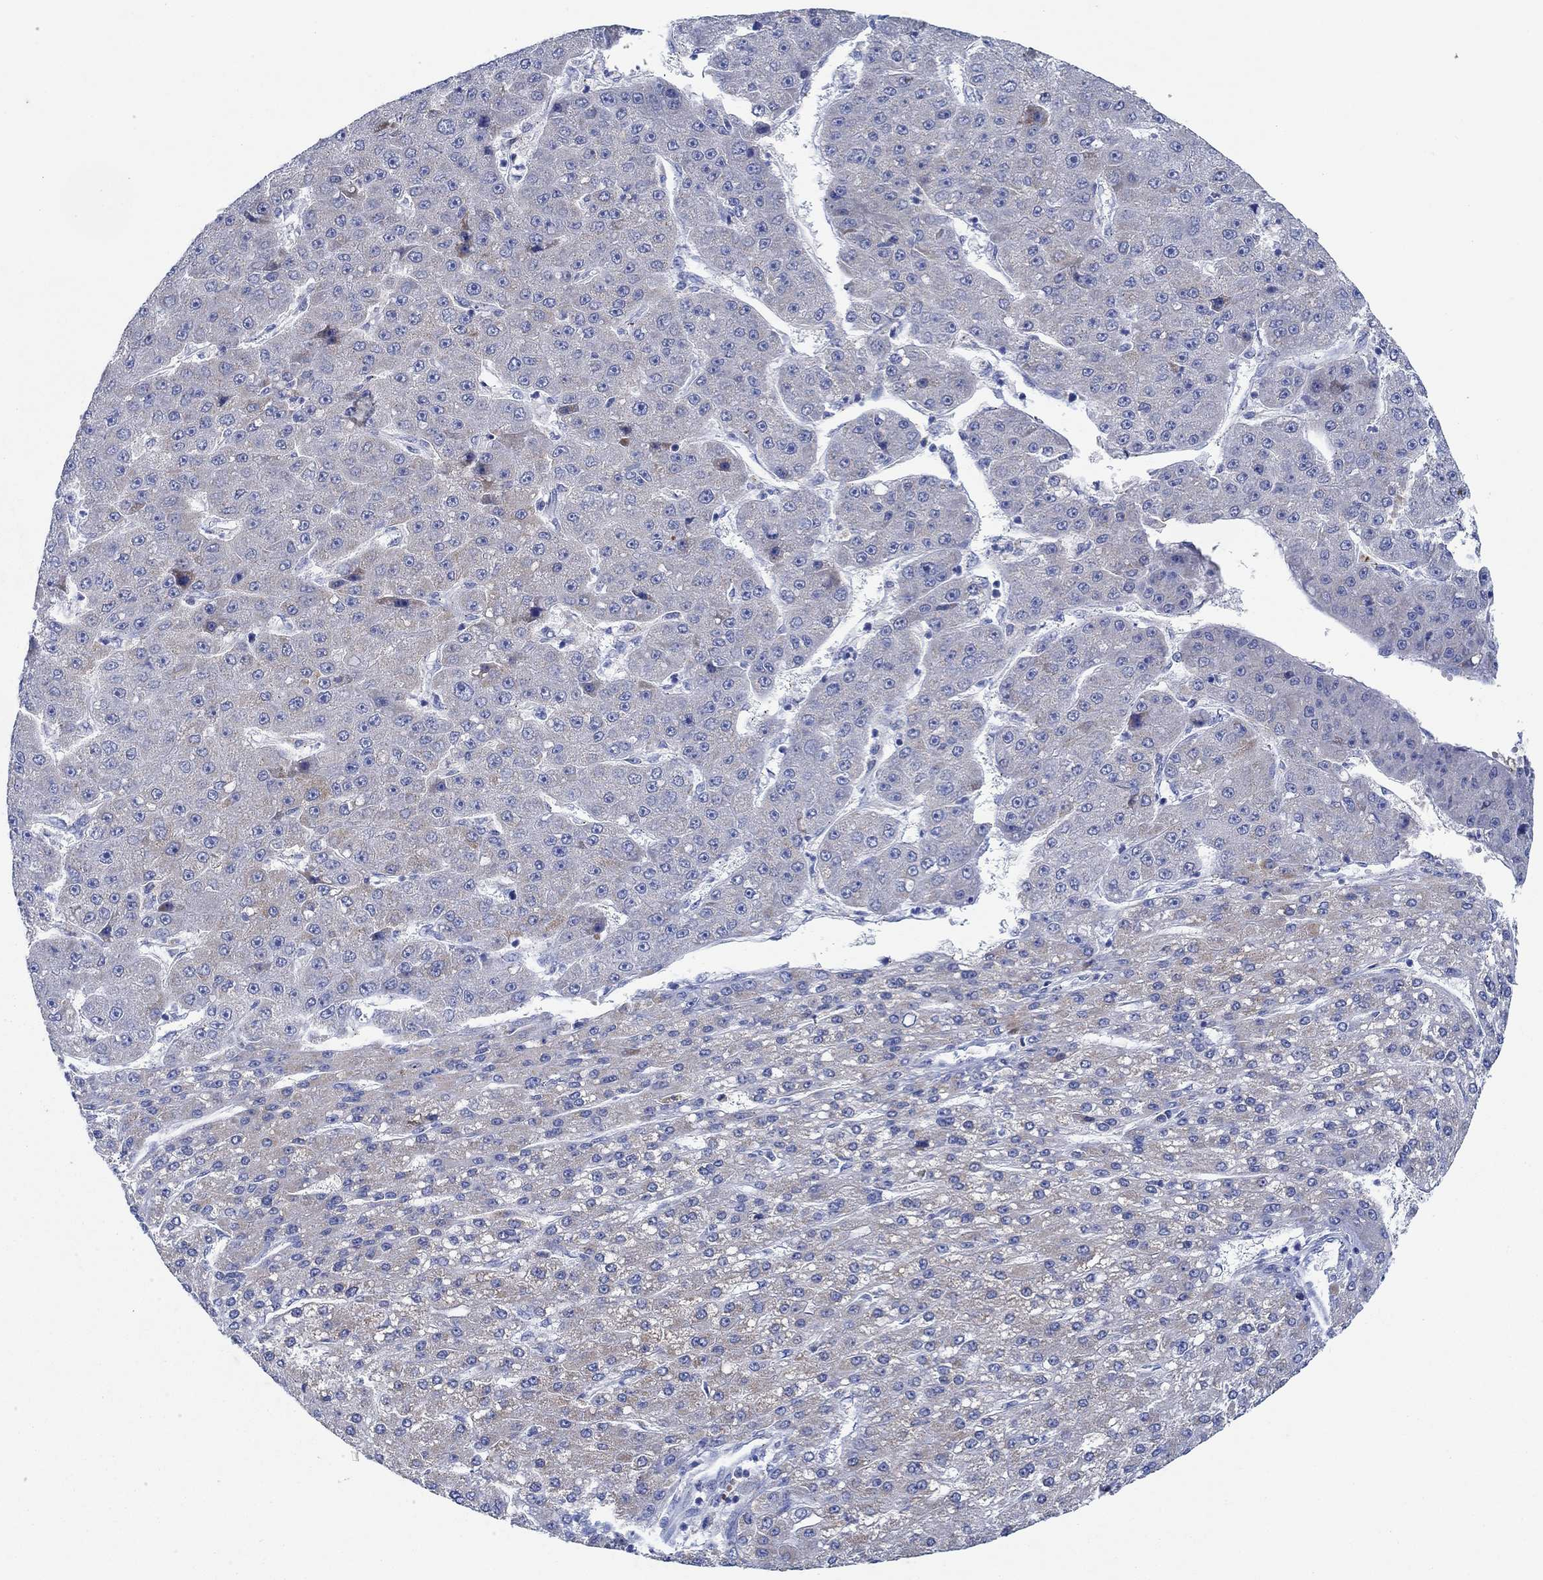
{"staining": {"intensity": "negative", "quantity": "none", "location": "none"}, "tissue": "liver cancer", "cell_type": "Tumor cells", "image_type": "cancer", "snomed": [{"axis": "morphology", "description": "Carcinoma, Hepatocellular, NOS"}, {"axis": "topography", "description": "Liver"}], "caption": "IHC of human hepatocellular carcinoma (liver) shows no expression in tumor cells.", "gene": "CPM", "patient": {"sex": "male", "age": 67}}